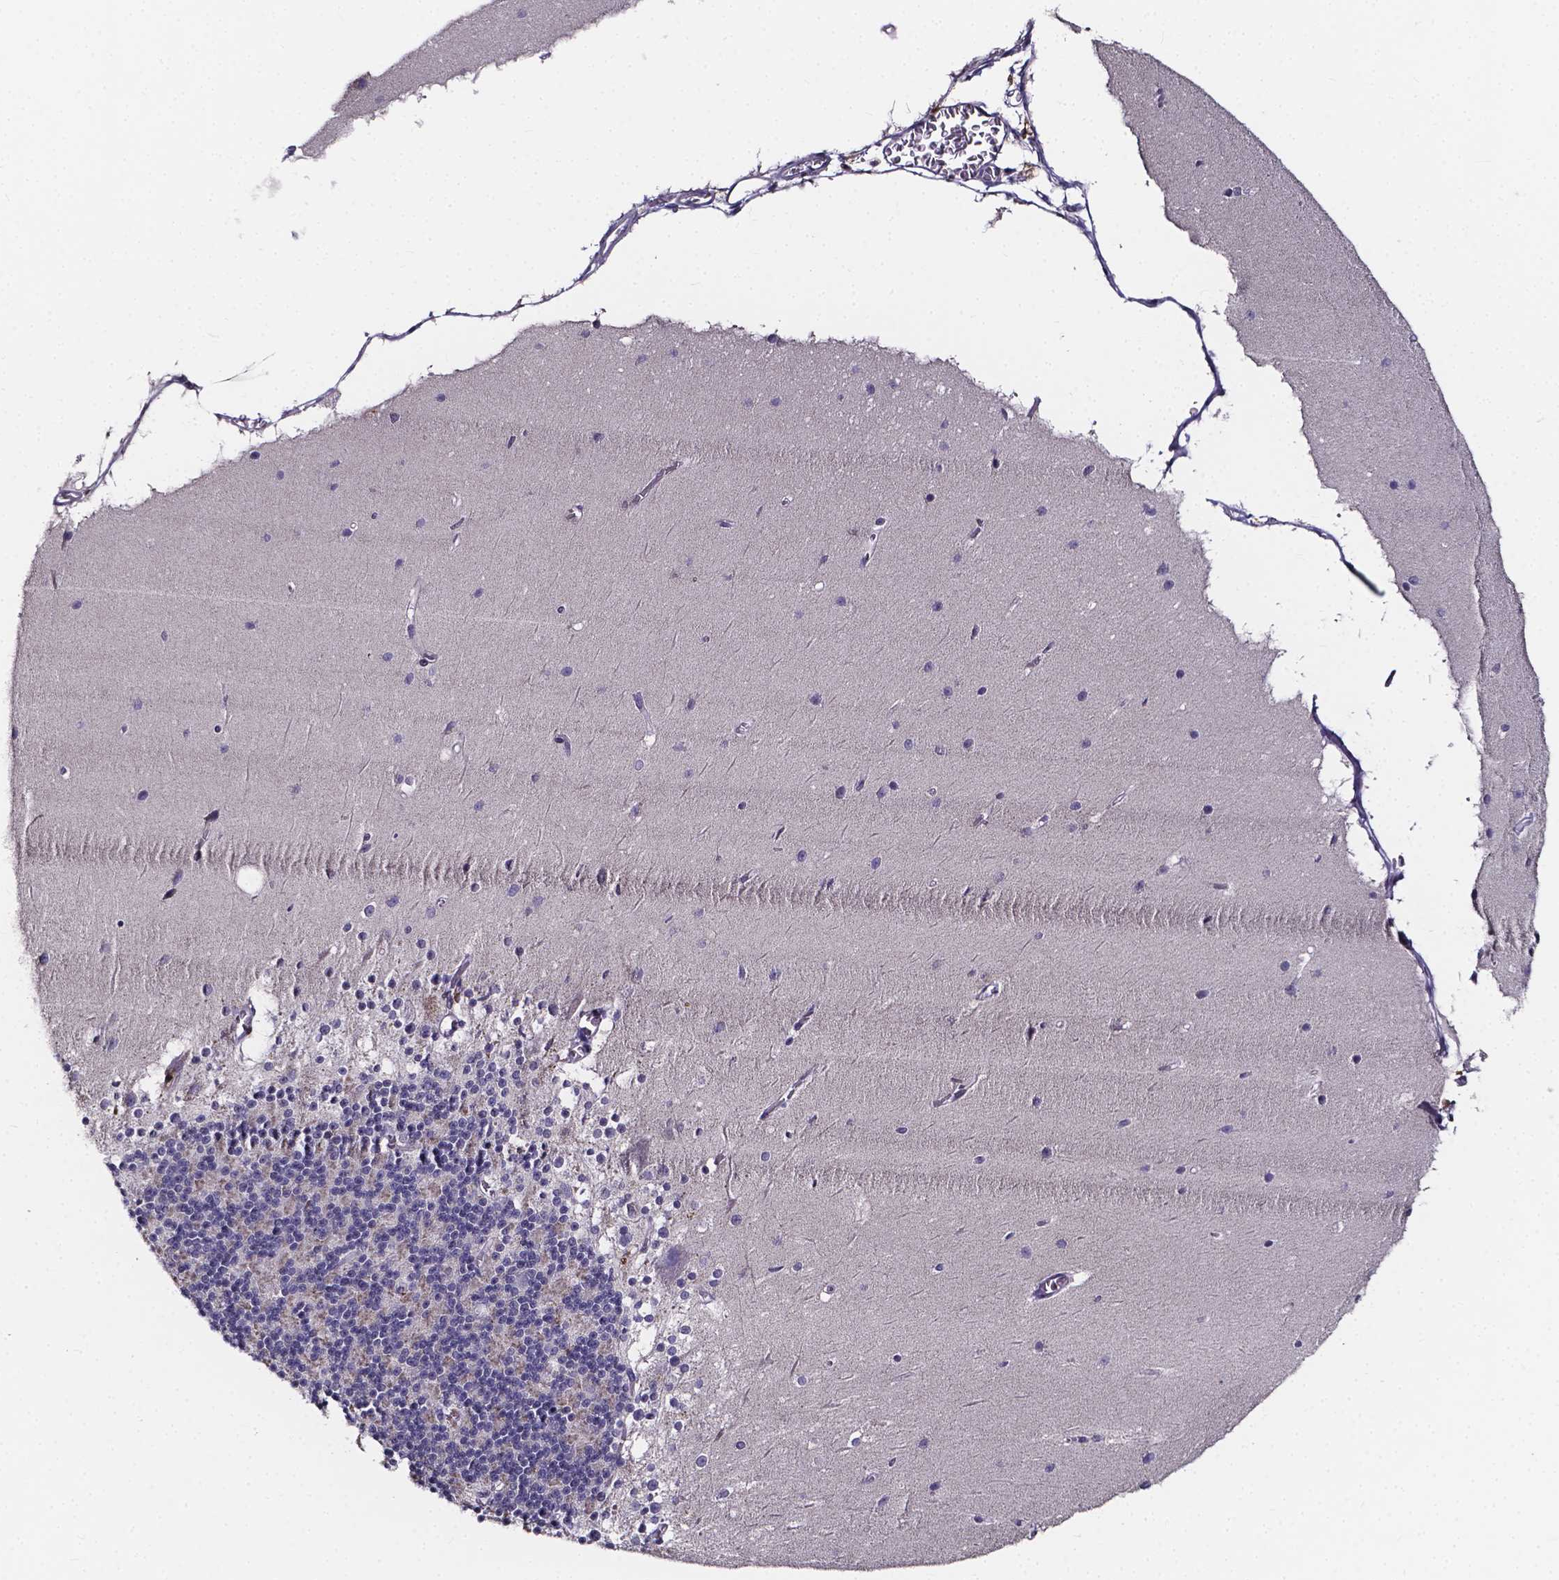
{"staining": {"intensity": "negative", "quantity": "none", "location": "none"}, "tissue": "cerebellum", "cell_type": "Cells in granular layer", "image_type": "normal", "snomed": [{"axis": "morphology", "description": "Normal tissue, NOS"}, {"axis": "topography", "description": "Cerebellum"}], "caption": "High power microscopy micrograph of an immunohistochemistry histopathology image of benign cerebellum, revealing no significant expression in cells in granular layer.", "gene": "THEMIS", "patient": {"sex": "female", "age": 19}}